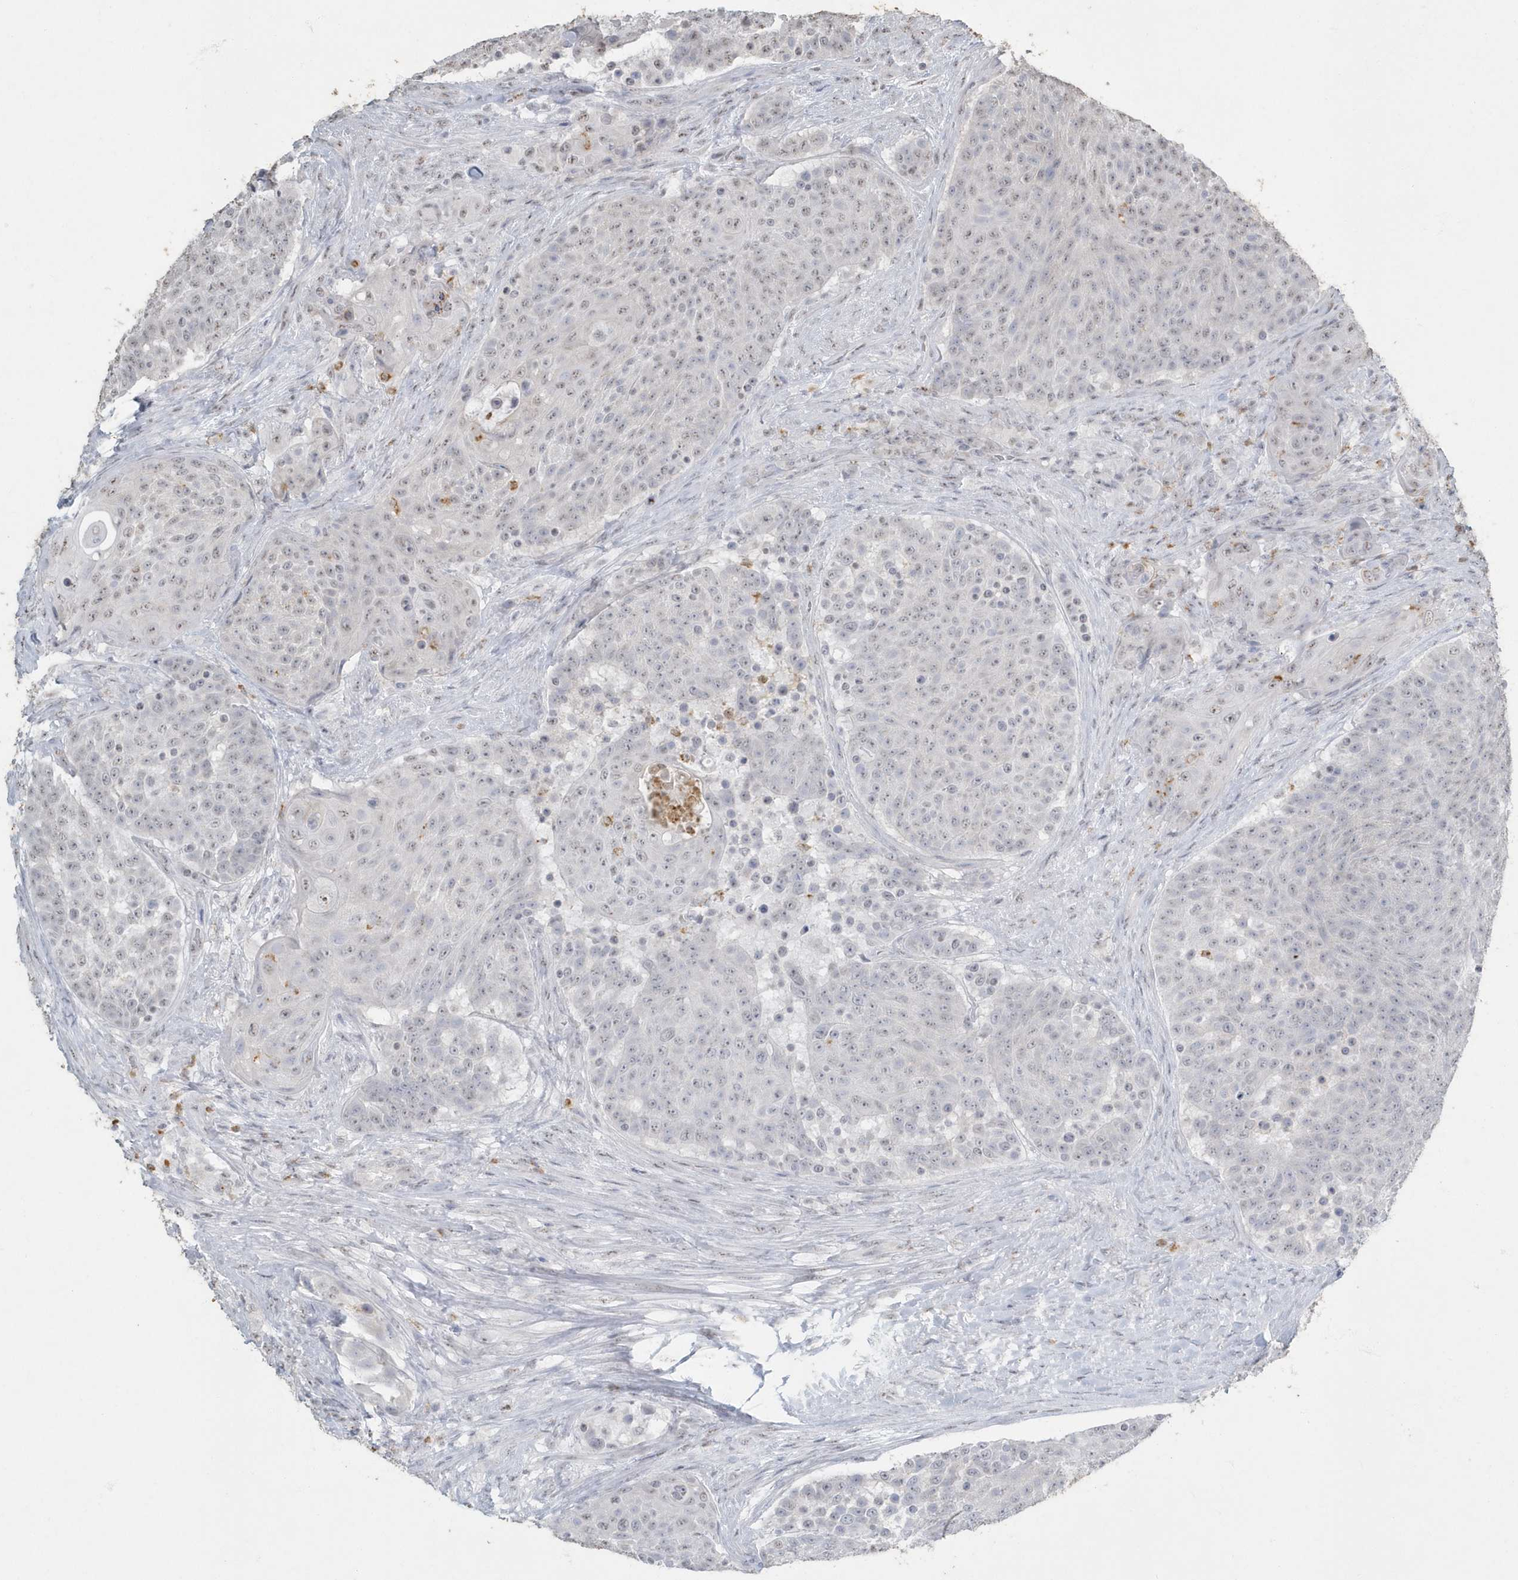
{"staining": {"intensity": "weak", "quantity": "<25%", "location": "nuclear"}, "tissue": "urothelial cancer", "cell_type": "Tumor cells", "image_type": "cancer", "snomed": [{"axis": "morphology", "description": "Urothelial carcinoma, High grade"}, {"axis": "topography", "description": "Urinary bladder"}], "caption": "This is an immunohistochemistry histopathology image of human high-grade urothelial carcinoma. There is no staining in tumor cells.", "gene": "MYOT", "patient": {"sex": "female", "age": 63}}